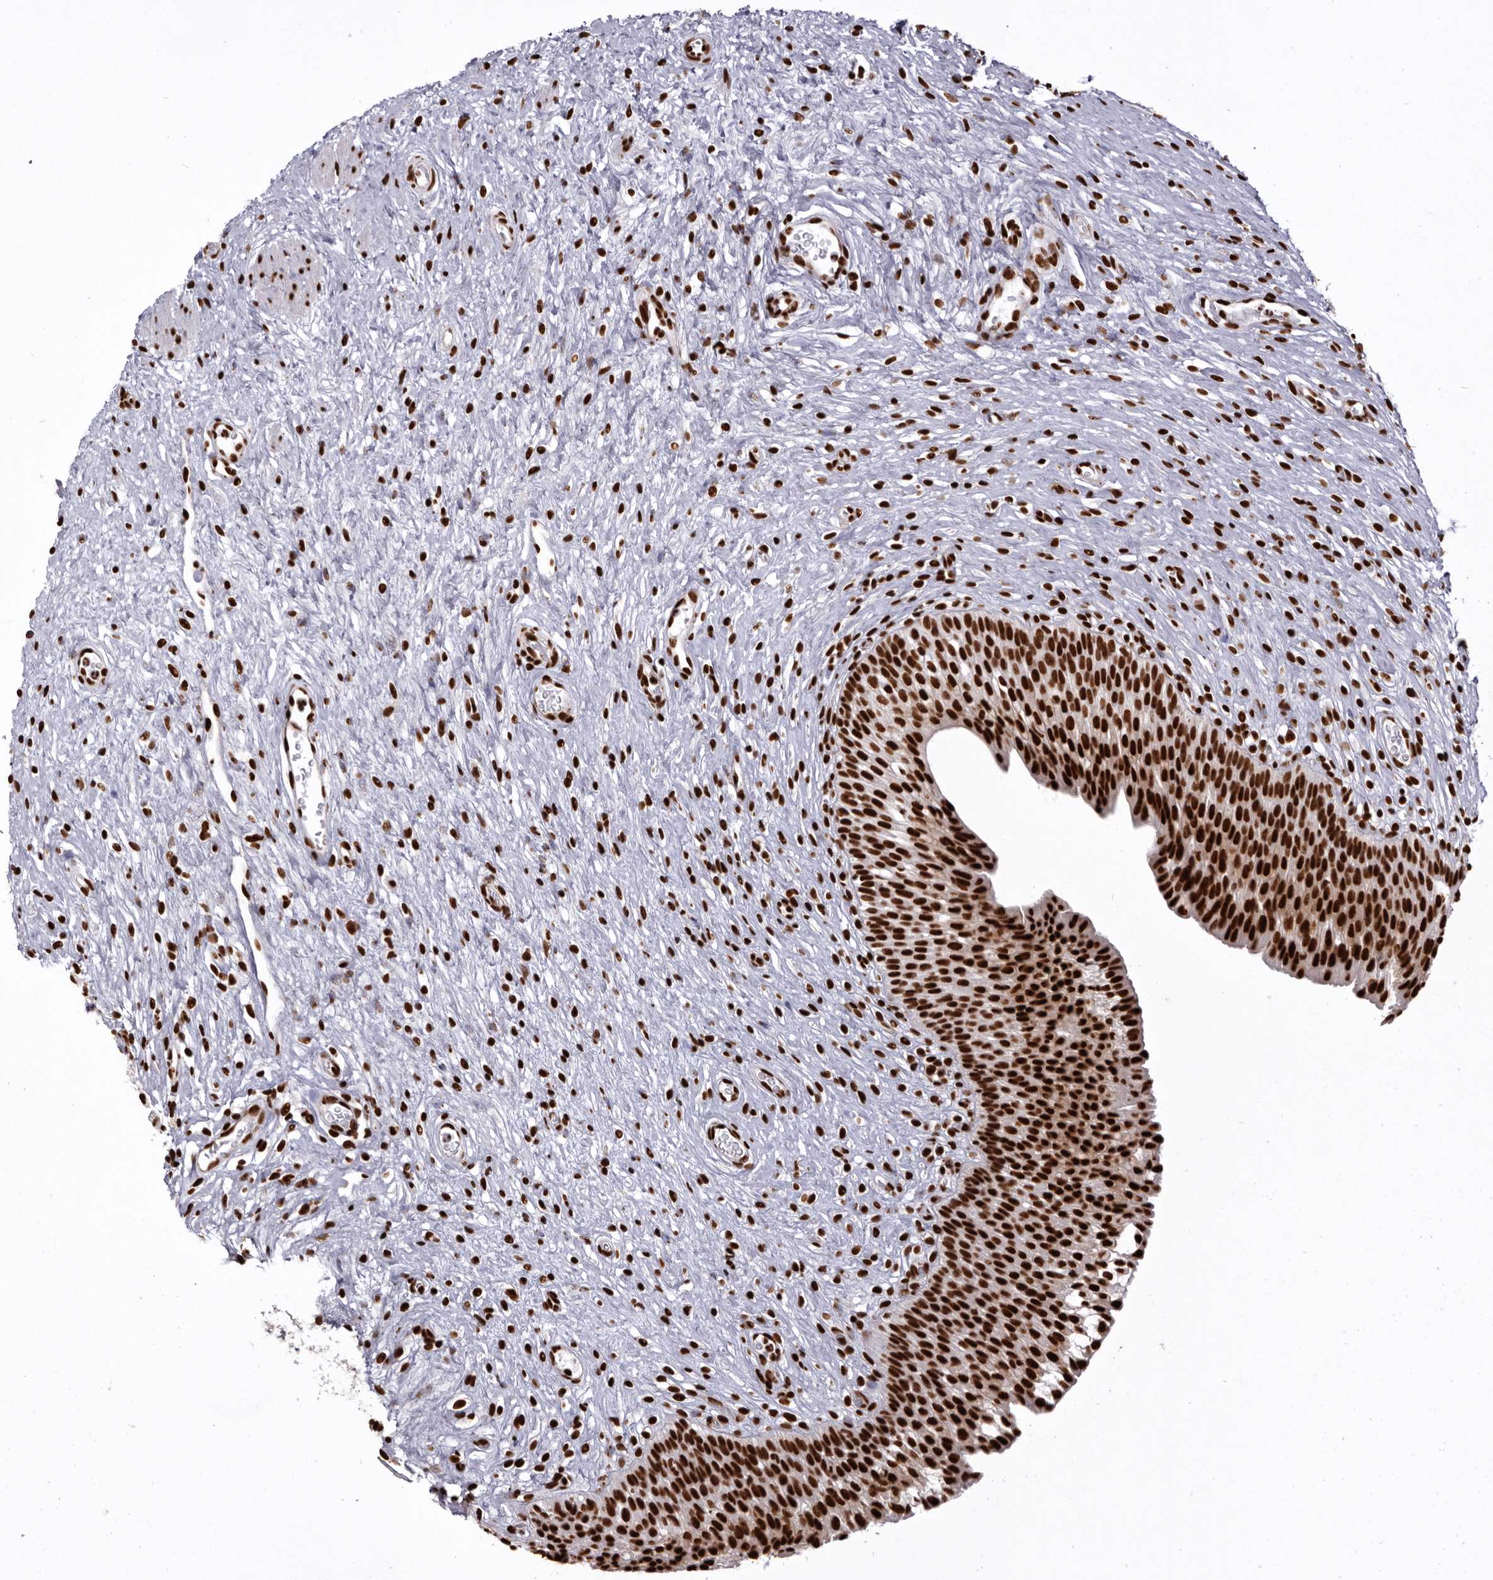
{"staining": {"intensity": "strong", "quantity": ">75%", "location": "nuclear"}, "tissue": "urinary bladder", "cell_type": "Urothelial cells", "image_type": "normal", "snomed": [{"axis": "morphology", "description": "Normal tissue, NOS"}, {"axis": "topography", "description": "Urinary bladder"}], "caption": "Protein staining shows strong nuclear expression in about >75% of urothelial cells in normal urinary bladder.", "gene": "CHTOP", "patient": {"sex": "male", "age": 1}}